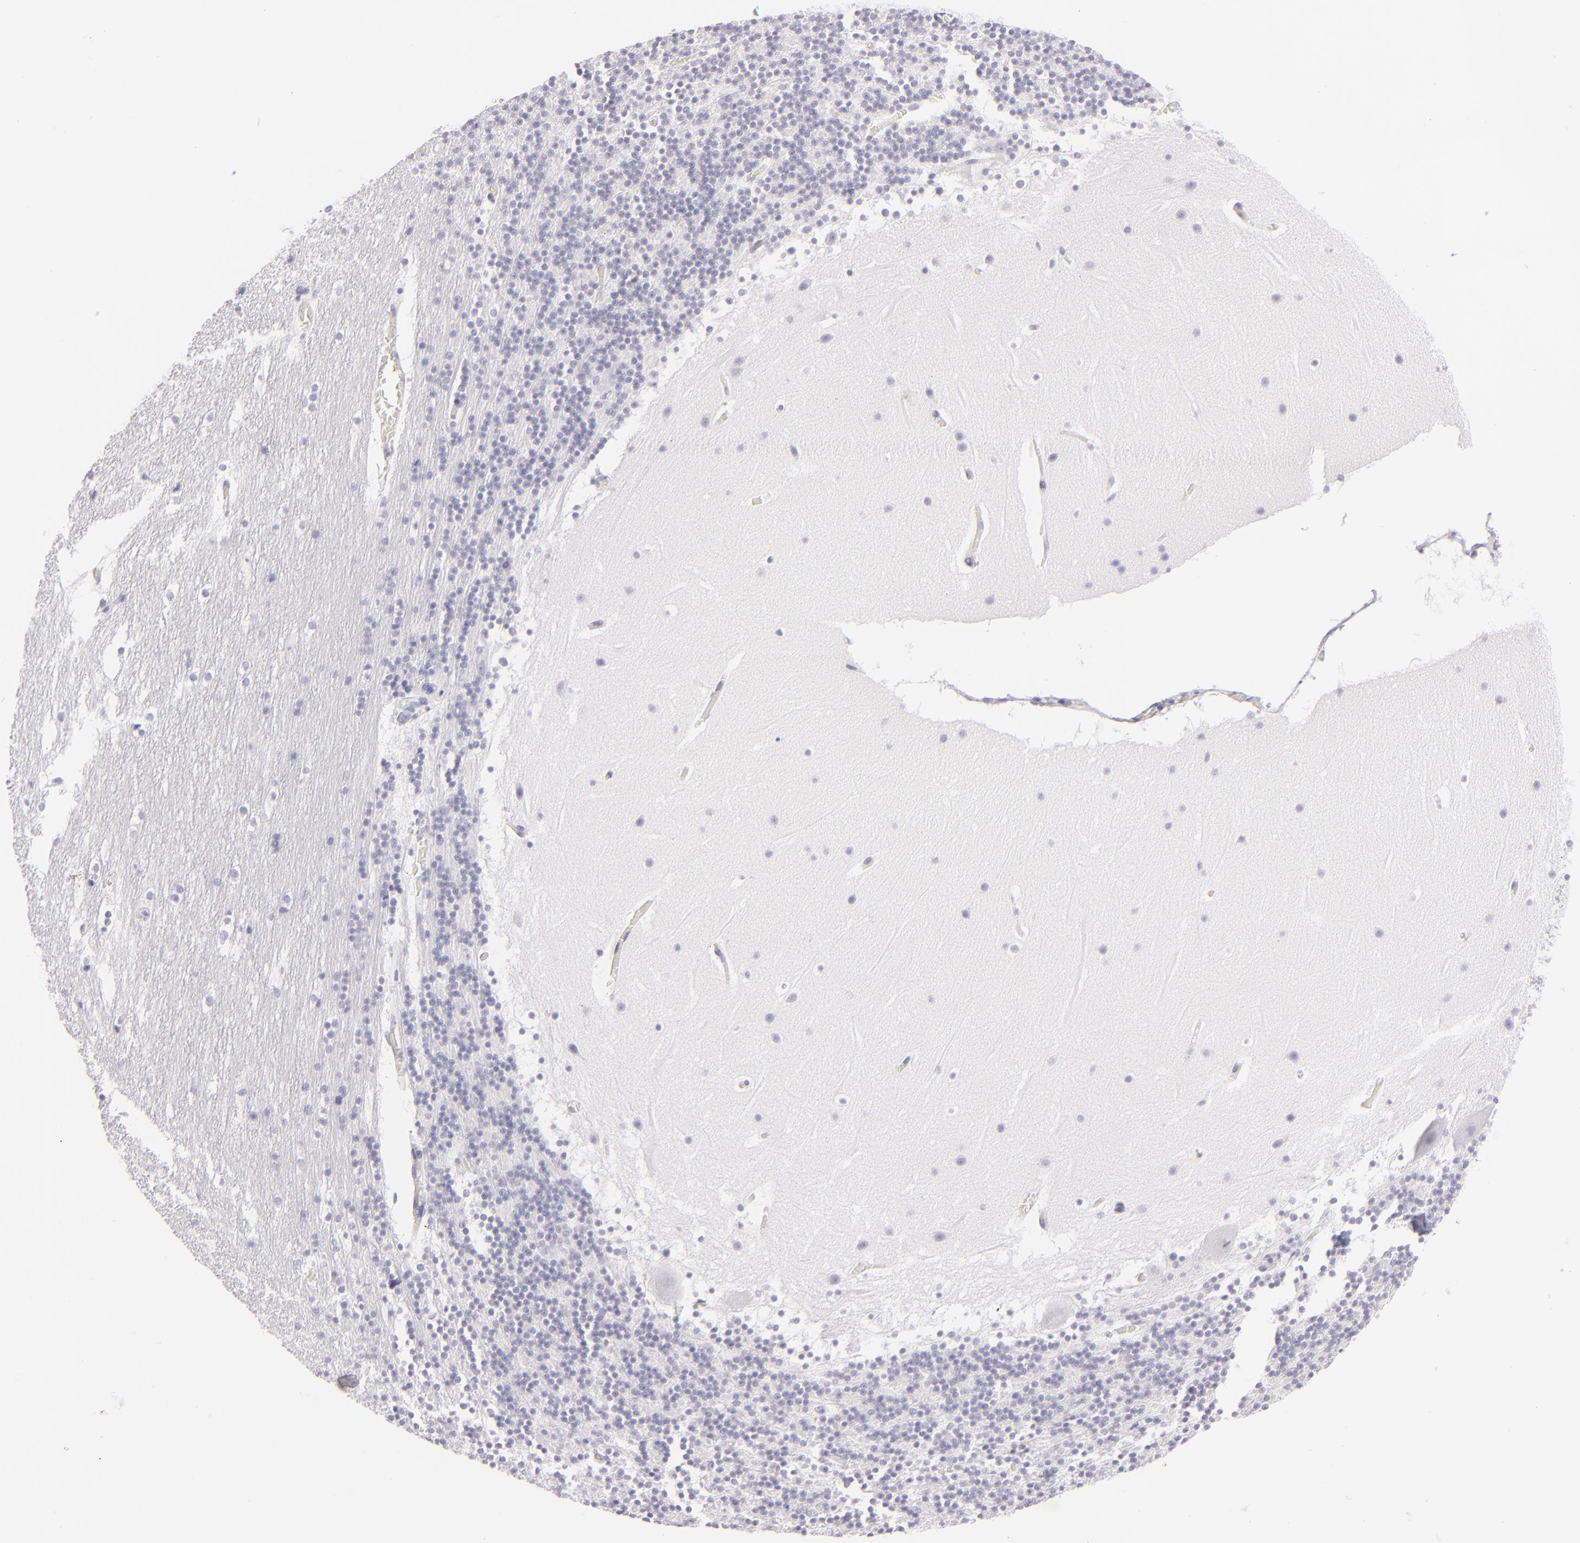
{"staining": {"intensity": "negative", "quantity": "none", "location": "none"}, "tissue": "cerebellum", "cell_type": "Cells in granular layer", "image_type": "normal", "snomed": [{"axis": "morphology", "description": "Normal tissue, NOS"}, {"axis": "topography", "description": "Cerebellum"}], "caption": "An immunohistochemistry (IHC) micrograph of normal cerebellum is shown. There is no staining in cells in granular layer of cerebellum. The staining is performed using DAB brown chromogen with nuclei counter-stained in using hematoxylin.", "gene": "FCER2", "patient": {"sex": "male", "age": 45}}